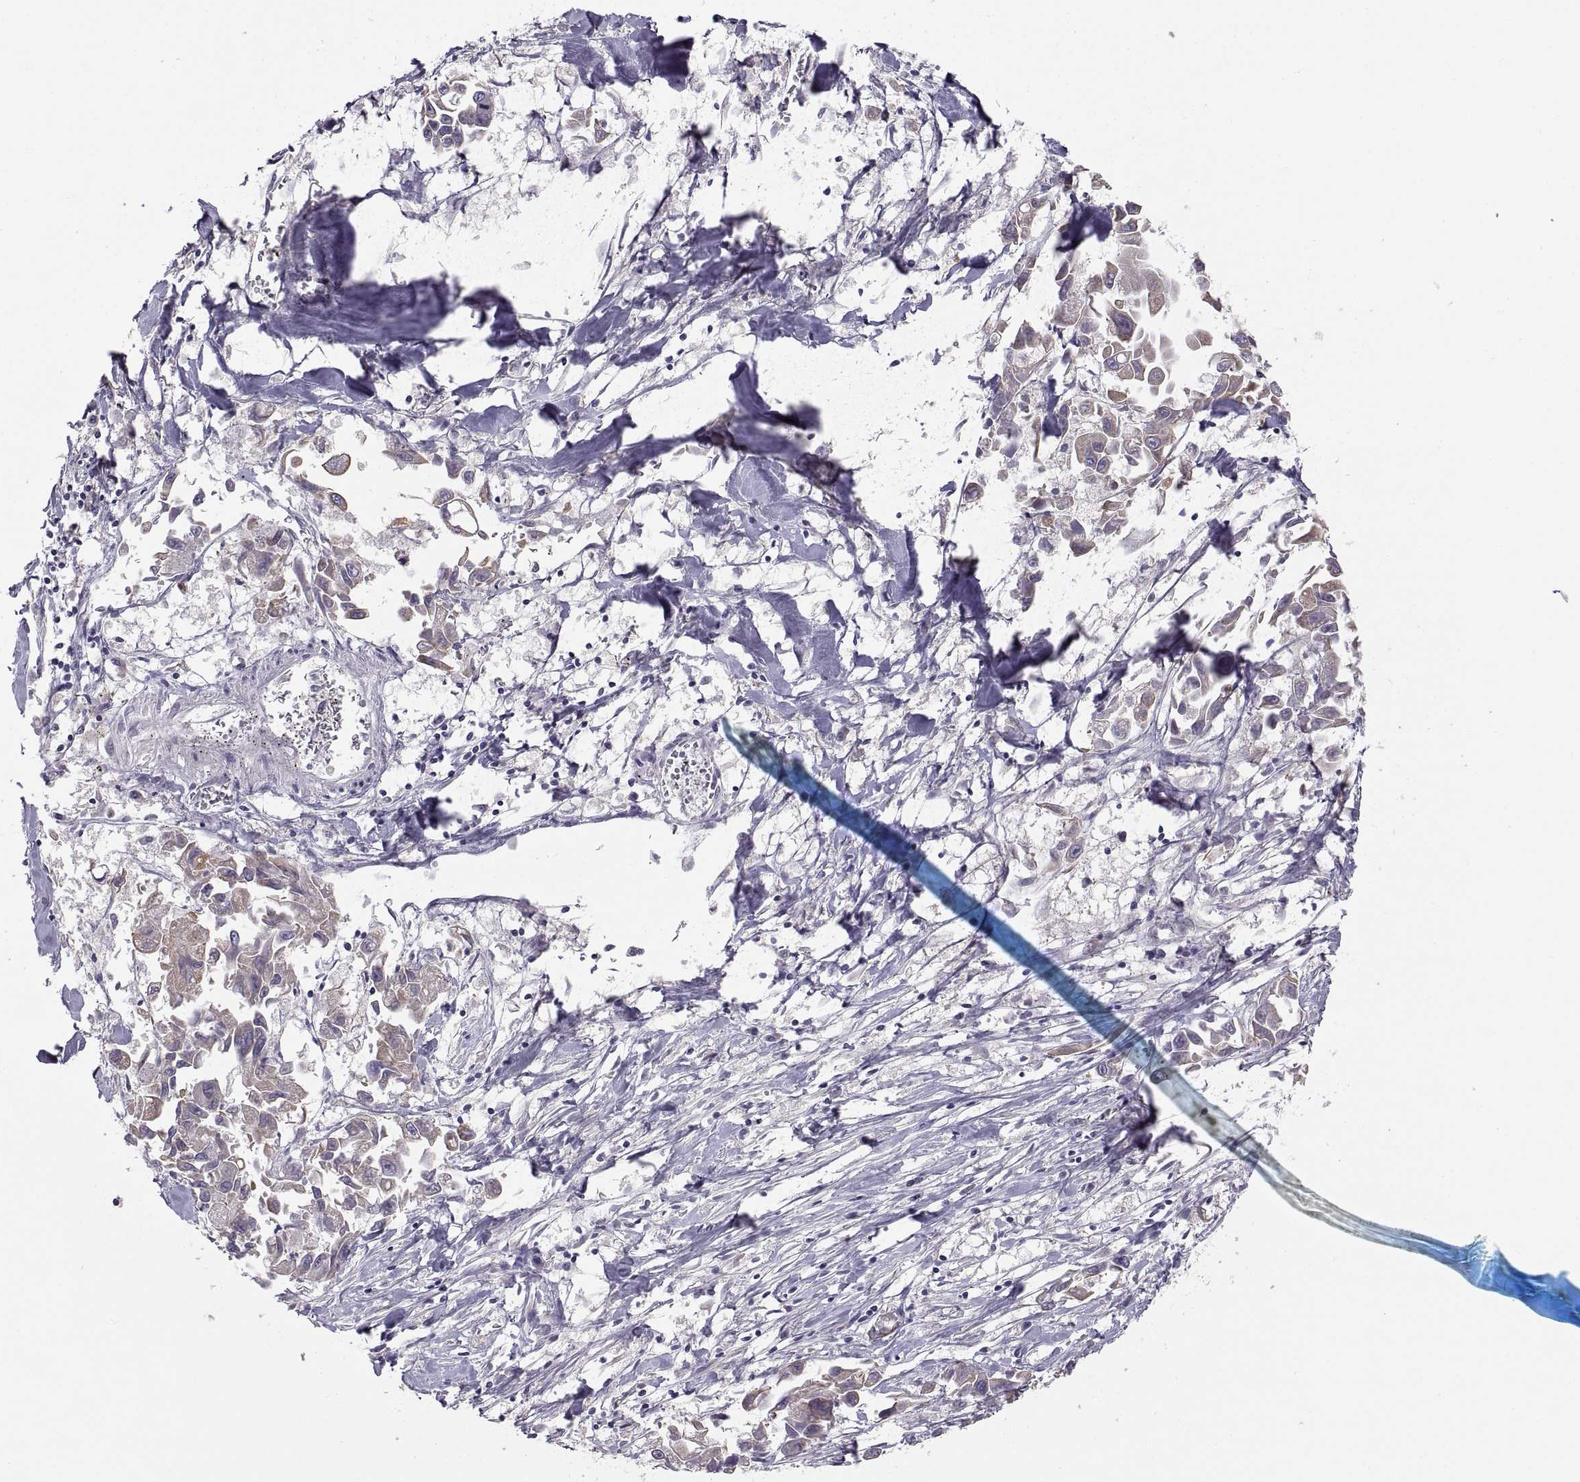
{"staining": {"intensity": "moderate", "quantity": "25%-75%", "location": "cytoplasmic/membranous"}, "tissue": "pancreatic cancer", "cell_type": "Tumor cells", "image_type": "cancer", "snomed": [{"axis": "morphology", "description": "Adenocarcinoma, NOS"}, {"axis": "topography", "description": "Pancreas"}], "caption": "Adenocarcinoma (pancreatic) stained for a protein (brown) exhibits moderate cytoplasmic/membranous positive staining in about 25%-75% of tumor cells.", "gene": "ACSBG2", "patient": {"sex": "female", "age": 83}}